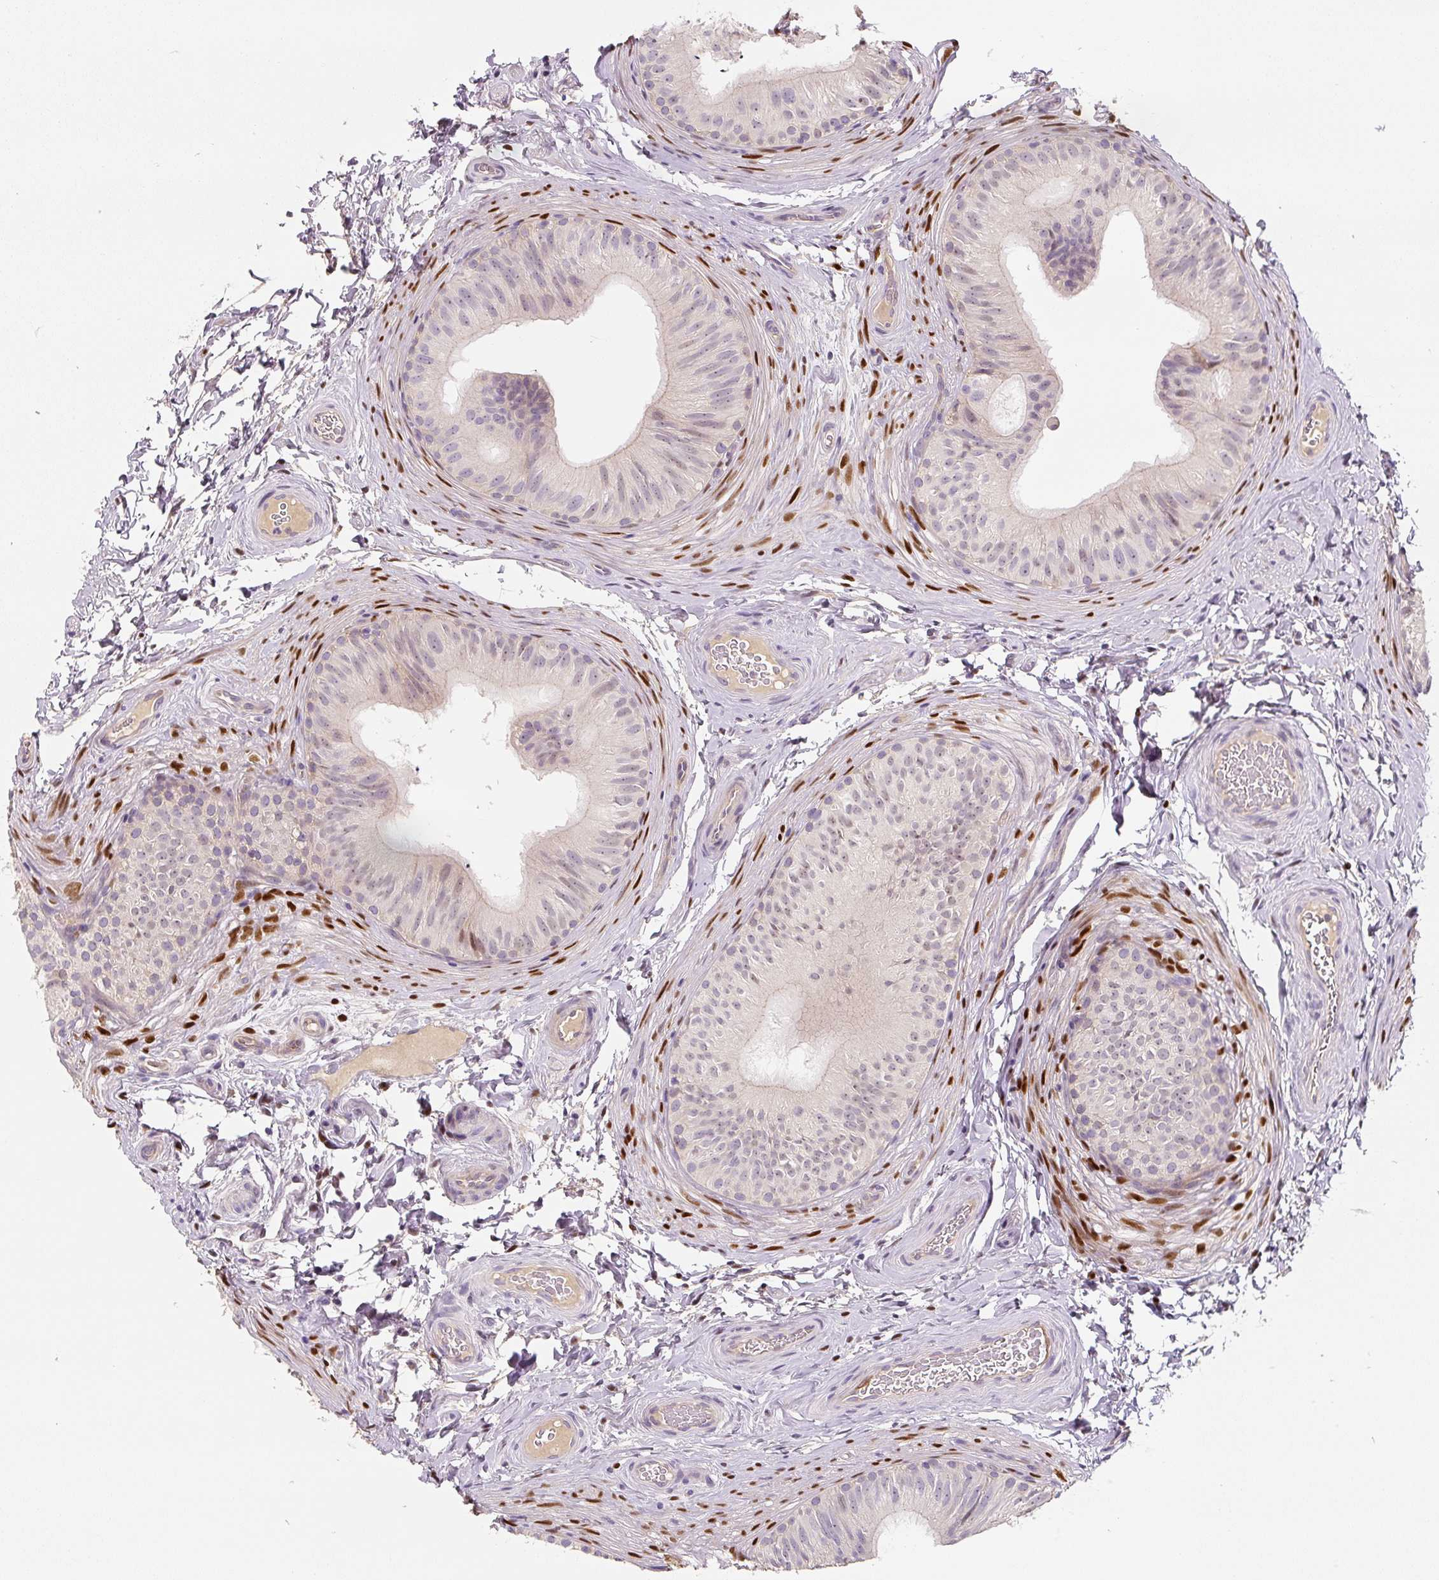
{"staining": {"intensity": "weak", "quantity": "<25%", "location": "nuclear"}, "tissue": "epididymis", "cell_type": "Glandular cells", "image_type": "normal", "snomed": [{"axis": "morphology", "description": "Normal tissue, NOS"}, {"axis": "topography", "description": "Epididymis"}], "caption": "IHC micrograph of benign epididymis: epididymis stained with DAB demonstrates no significant protein positivity in glandular cells.", "gene": "PWWP3B", "patient": {"sex": "male", "age": 24}}